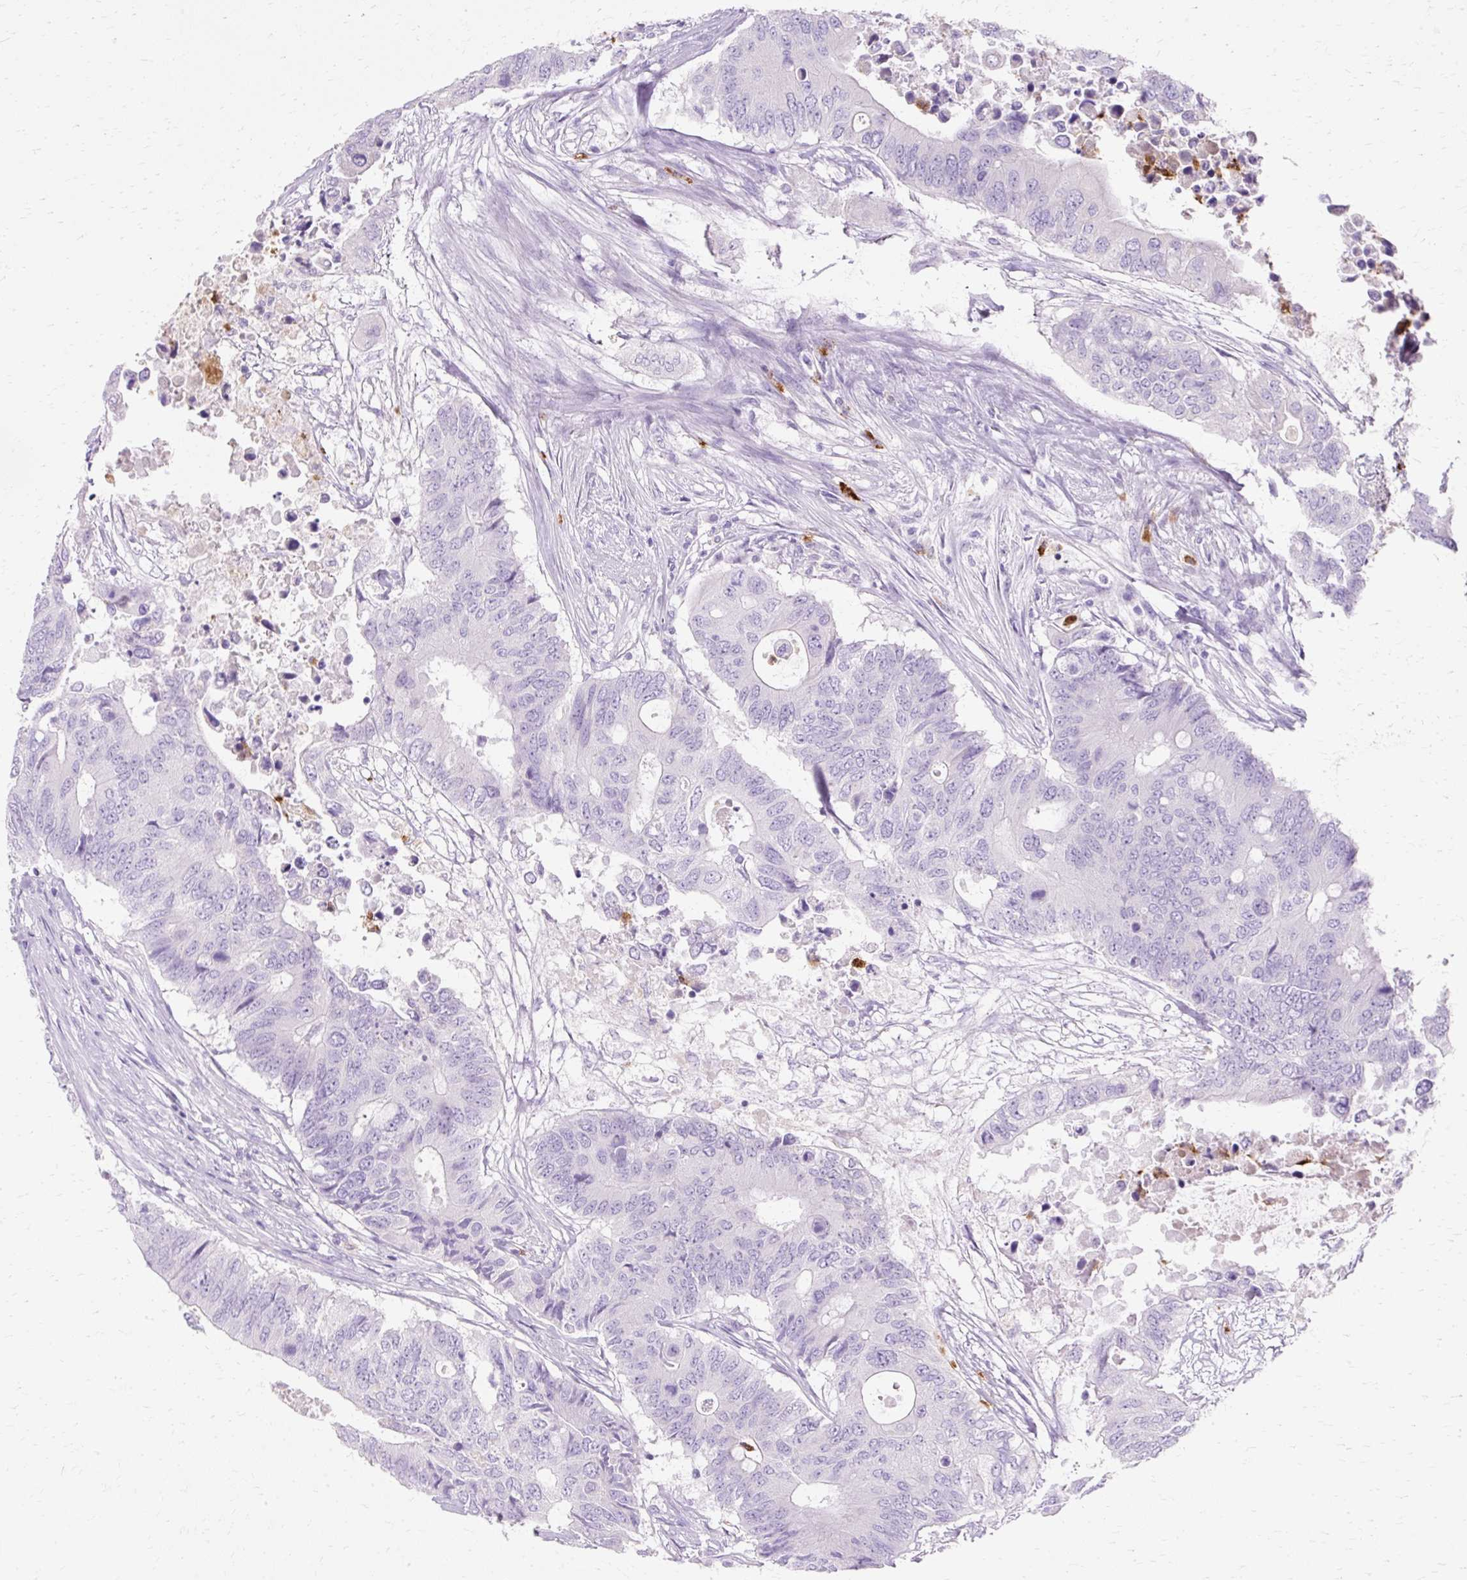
{"staining": {"intensity": "negative", "quantity": "none", "location": "none"}, "tissue": "colorectal cancer", "cell_type": "Tumor cells", "image_type": "cancer", "snomed": [{"axis": "morphology", "description": "Adenocarcinoma, NOS"}, {"axis": "topography", "description": "Colon"}], "caption": "Adenocarcinoma (colorectal) stained for a protein using immunohistochemistry (IHC) exhibits no staining tumor cells.", "gene": "DEFA1", "patient": {"sex": "male", "age": 71}}